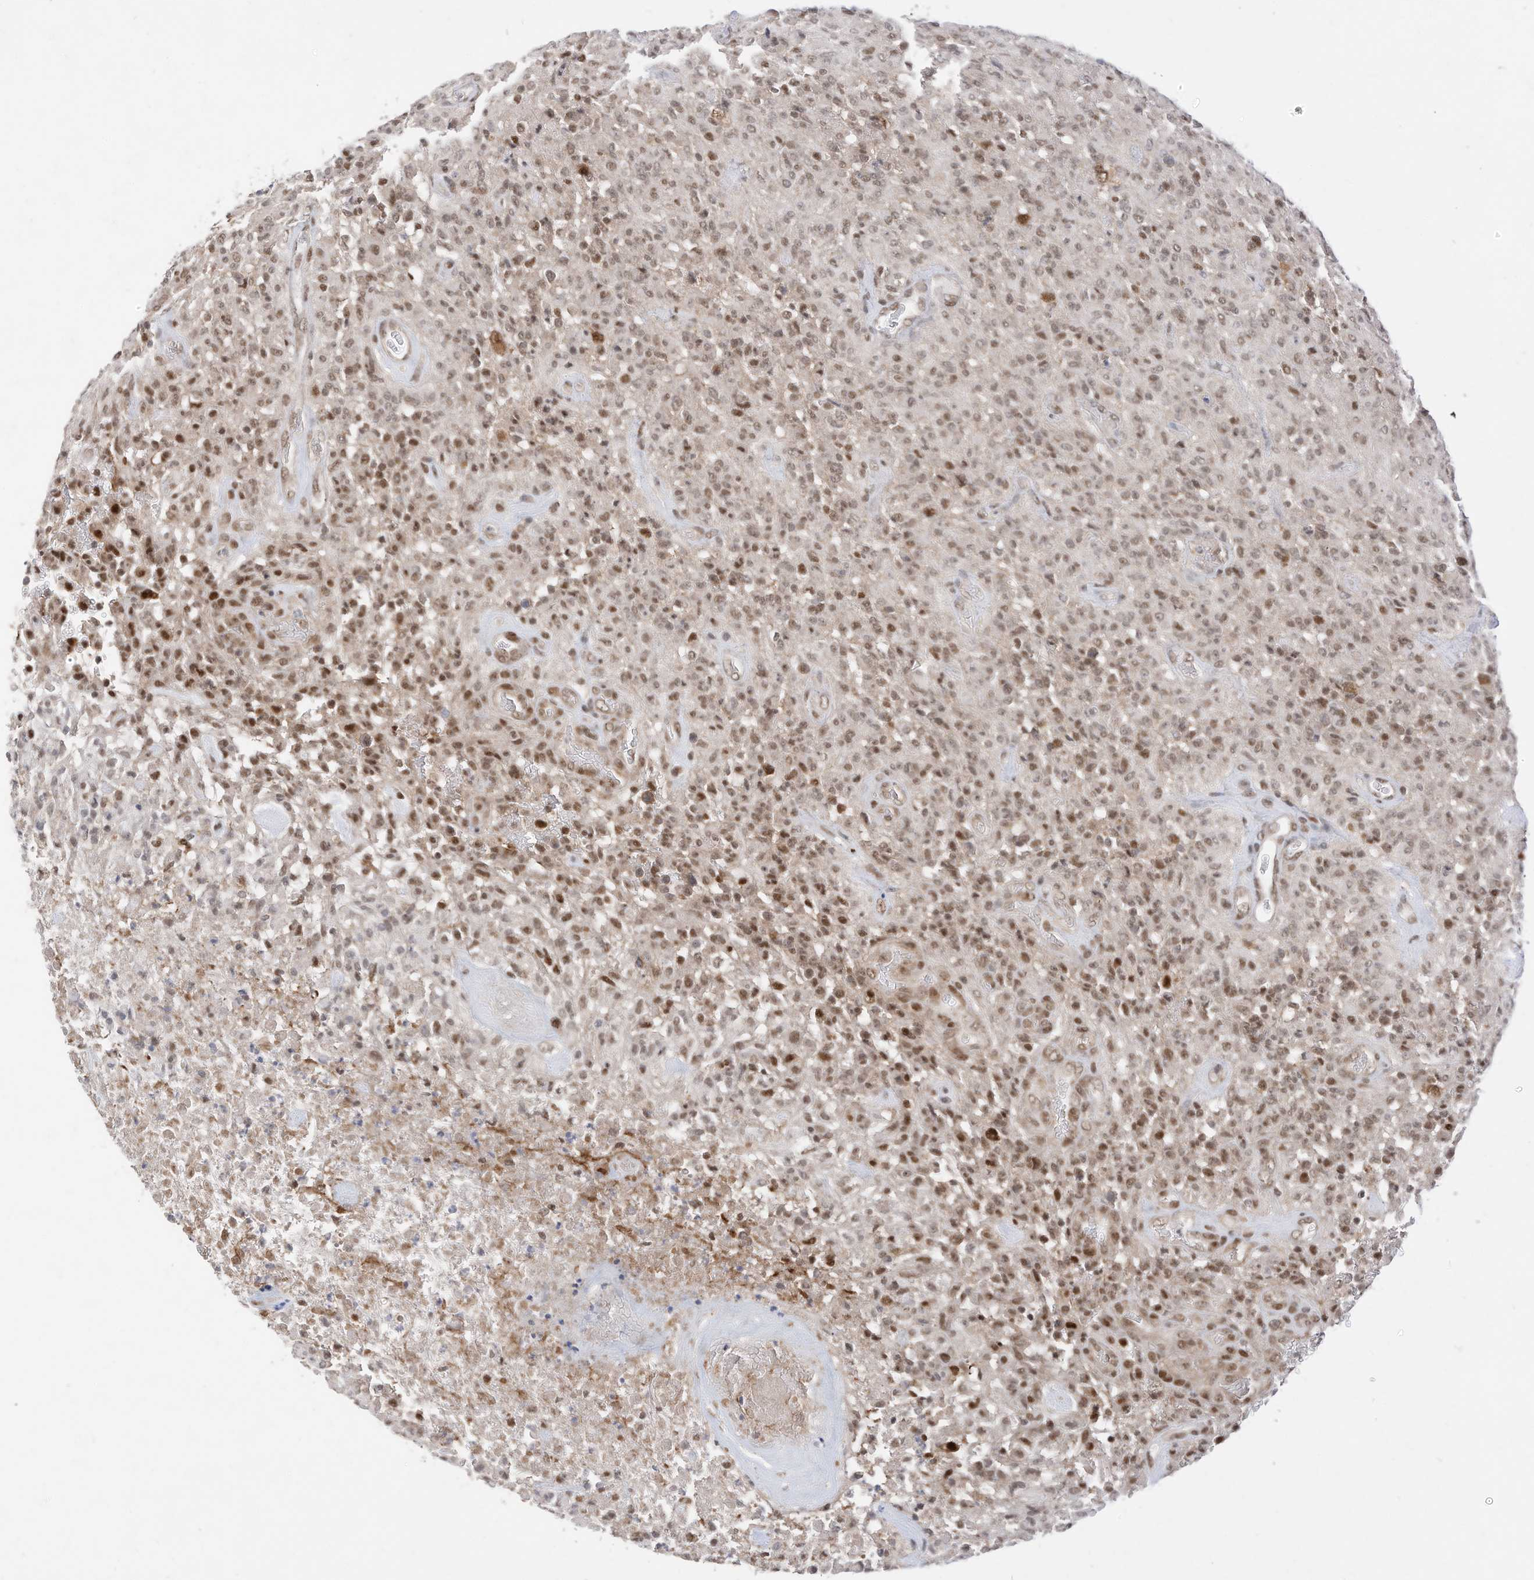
{"staining": {"intensity": "moderate", "quantity": ">75%", "location": "nuclear"}, "tissue": "glioma", "cell_type": "Tumor cells", "image_type": "cancer", "snomed": [{"axis": "morphology", "description": "Glioma, malignant, High grade"}, {"axis": "topography", "description": "Brain"}], "caption": "Human high-grade glioma (malignant) stained with a brown dye reveals moderate nuclear positive positivity in approximately >75% of tumor cells.", "gene": "OGT", "patient": {"sex": "female", "age": 57}}